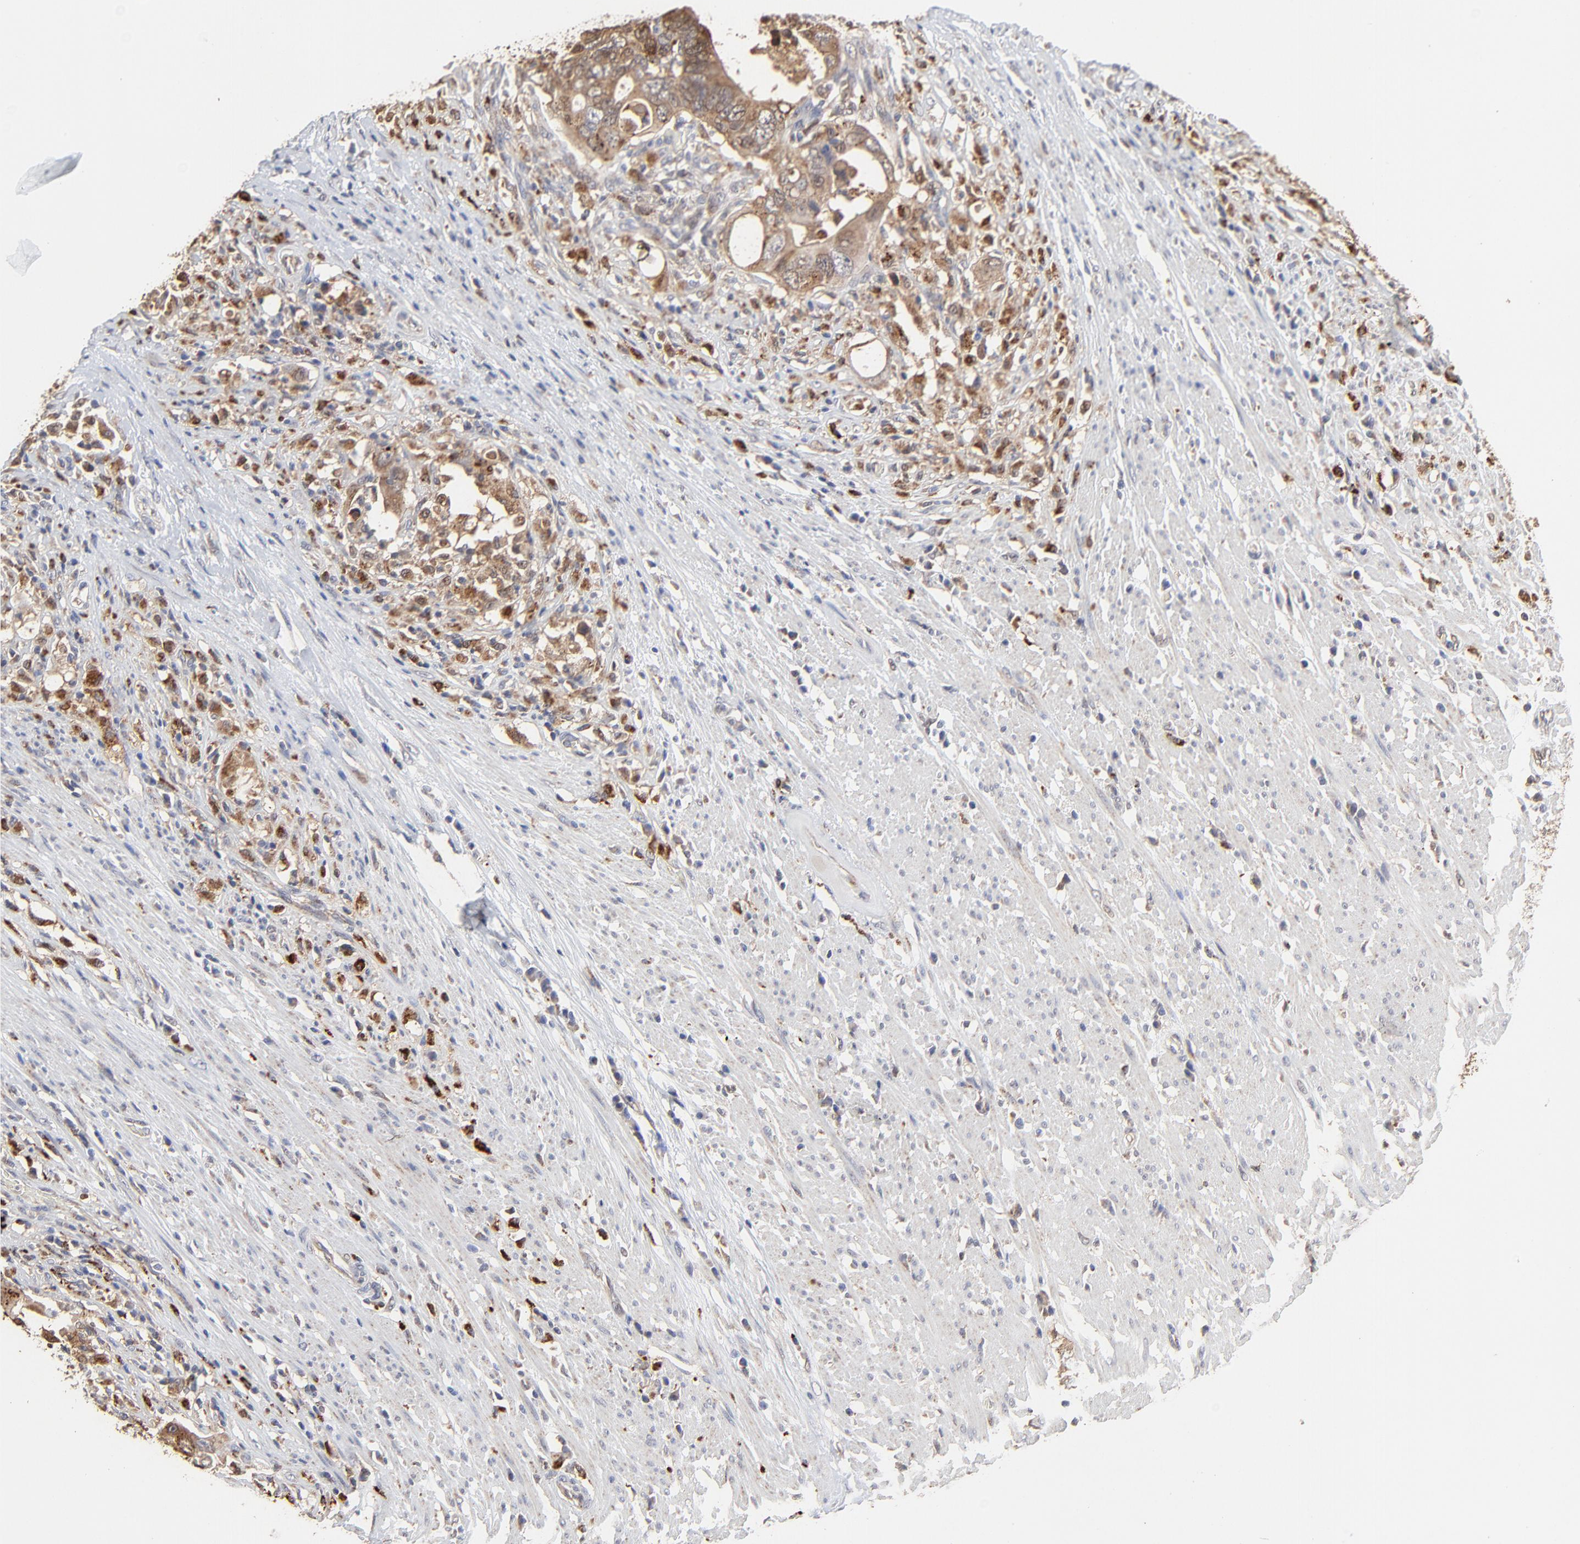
{"staining": {"intensity": "moderate", "quantity": ">75%", "location": "cytoplasmic/membranous"}, "tissue": "colorectal cancer", "cell_type": "Tumor cells", "image_type": "cancer", "snomed": [{"axis": "morphology", "description": "Adenocarcinoma, NOS"}, {"axis": "topography", "description": "Rectum"}], "caption": "Human colorectal adenocarcinoma stained for a protein (brown) displays moderate cytoplasmic/membranous positive positivity in about >75% of tumor cells.", "gene": "LGALS3", "patient": {"sex": "male", "age": 53}}